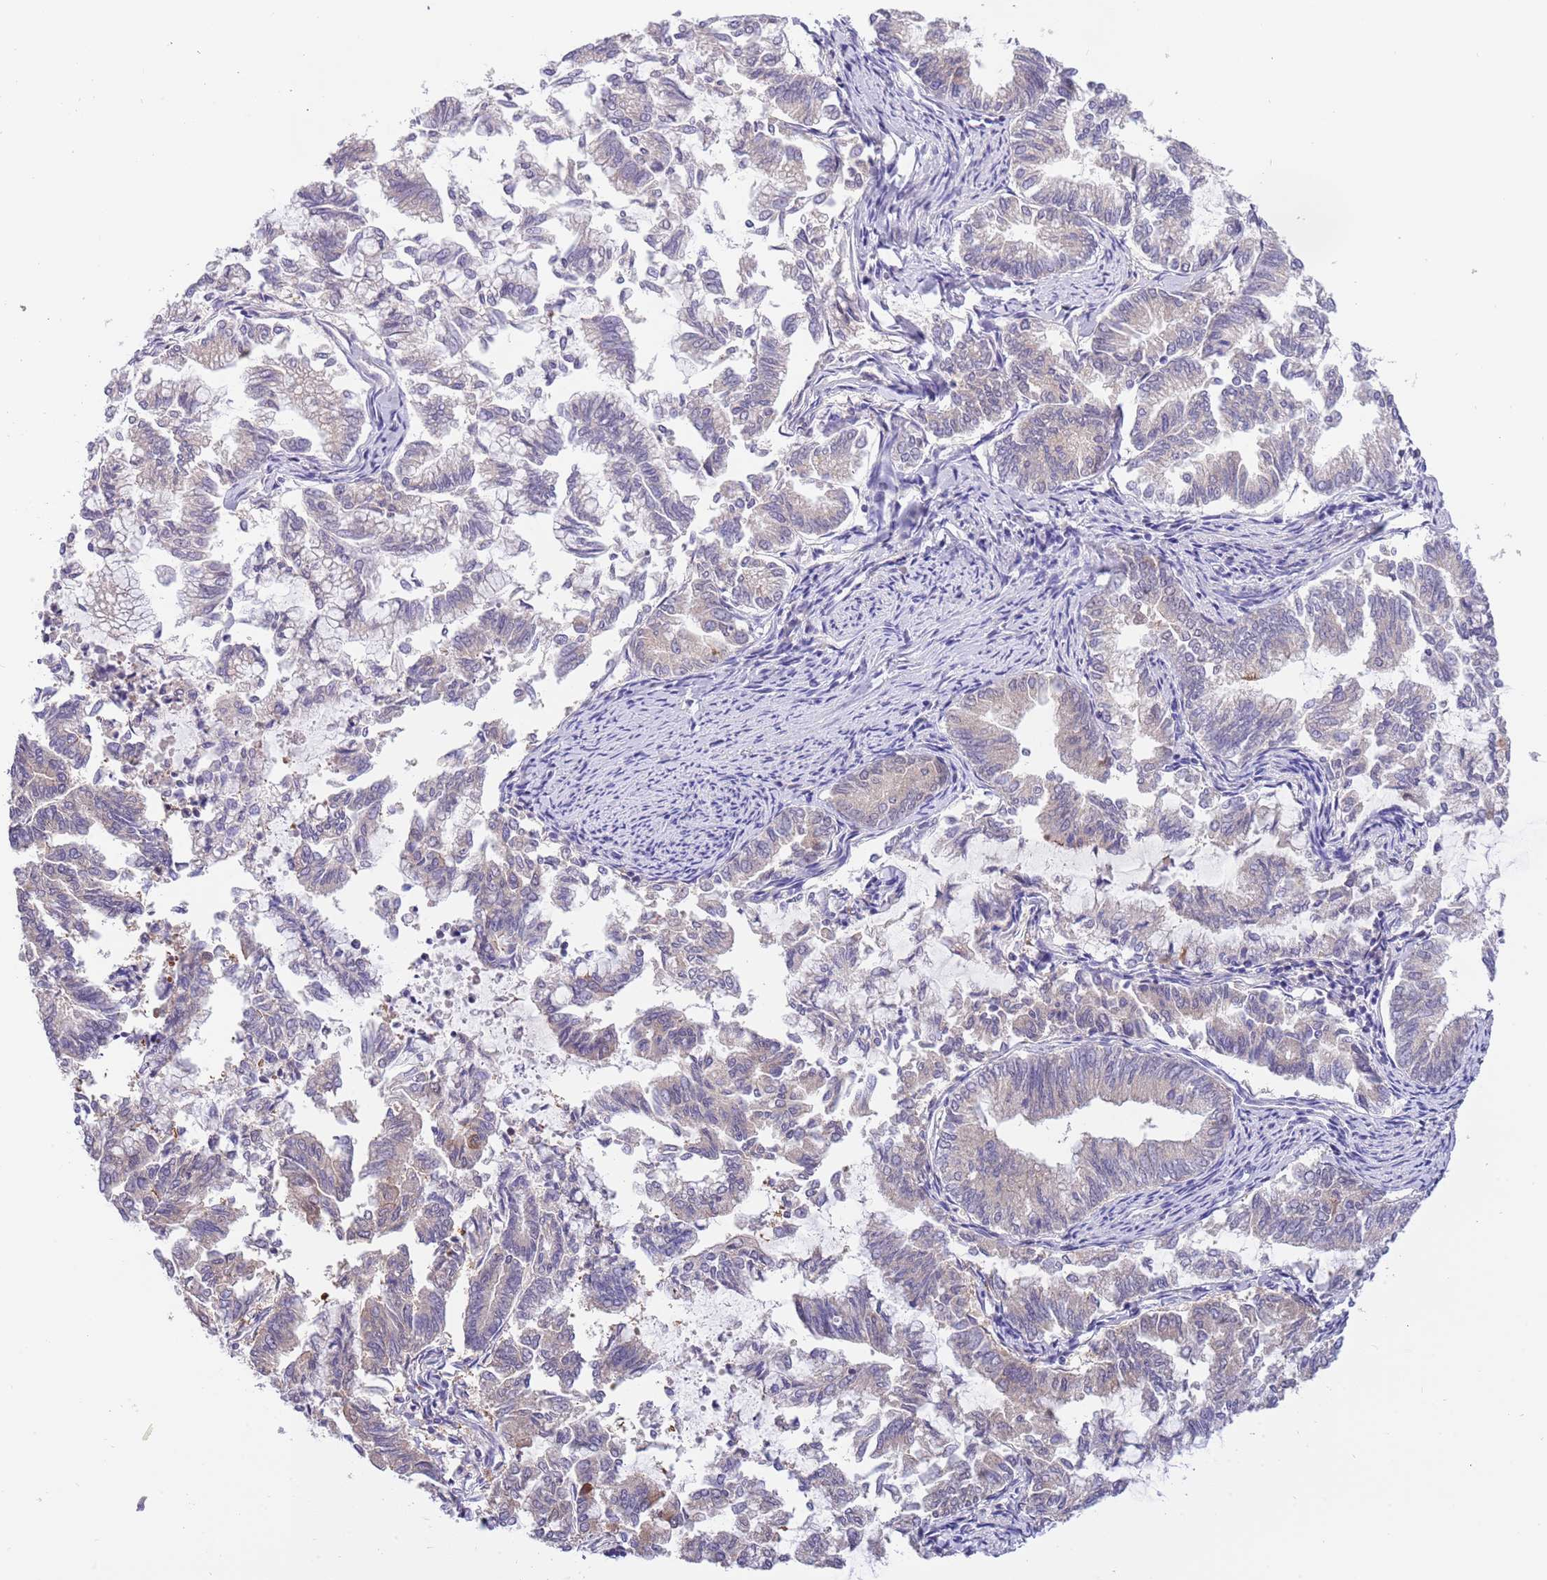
{"staining": {"intensity": "weak", "quantity": "<25%", "location": "cytoplasmic/membranous"}, "tissue": "endometrial cancer", "cell_type": "Tumor cells", "image_type": "cancer", "snomed": [{"axis": "morphology", "description": "Adenocarcinoma, NOS"}, {"axis": "topography", "description": "Endometrium"}], "caption": "Tumor cells are negative for protein expression in human endometrial cancer (adenocarcinoma).", "gene": "STIP1", "patient": {"sex": "female", "age": 79}}